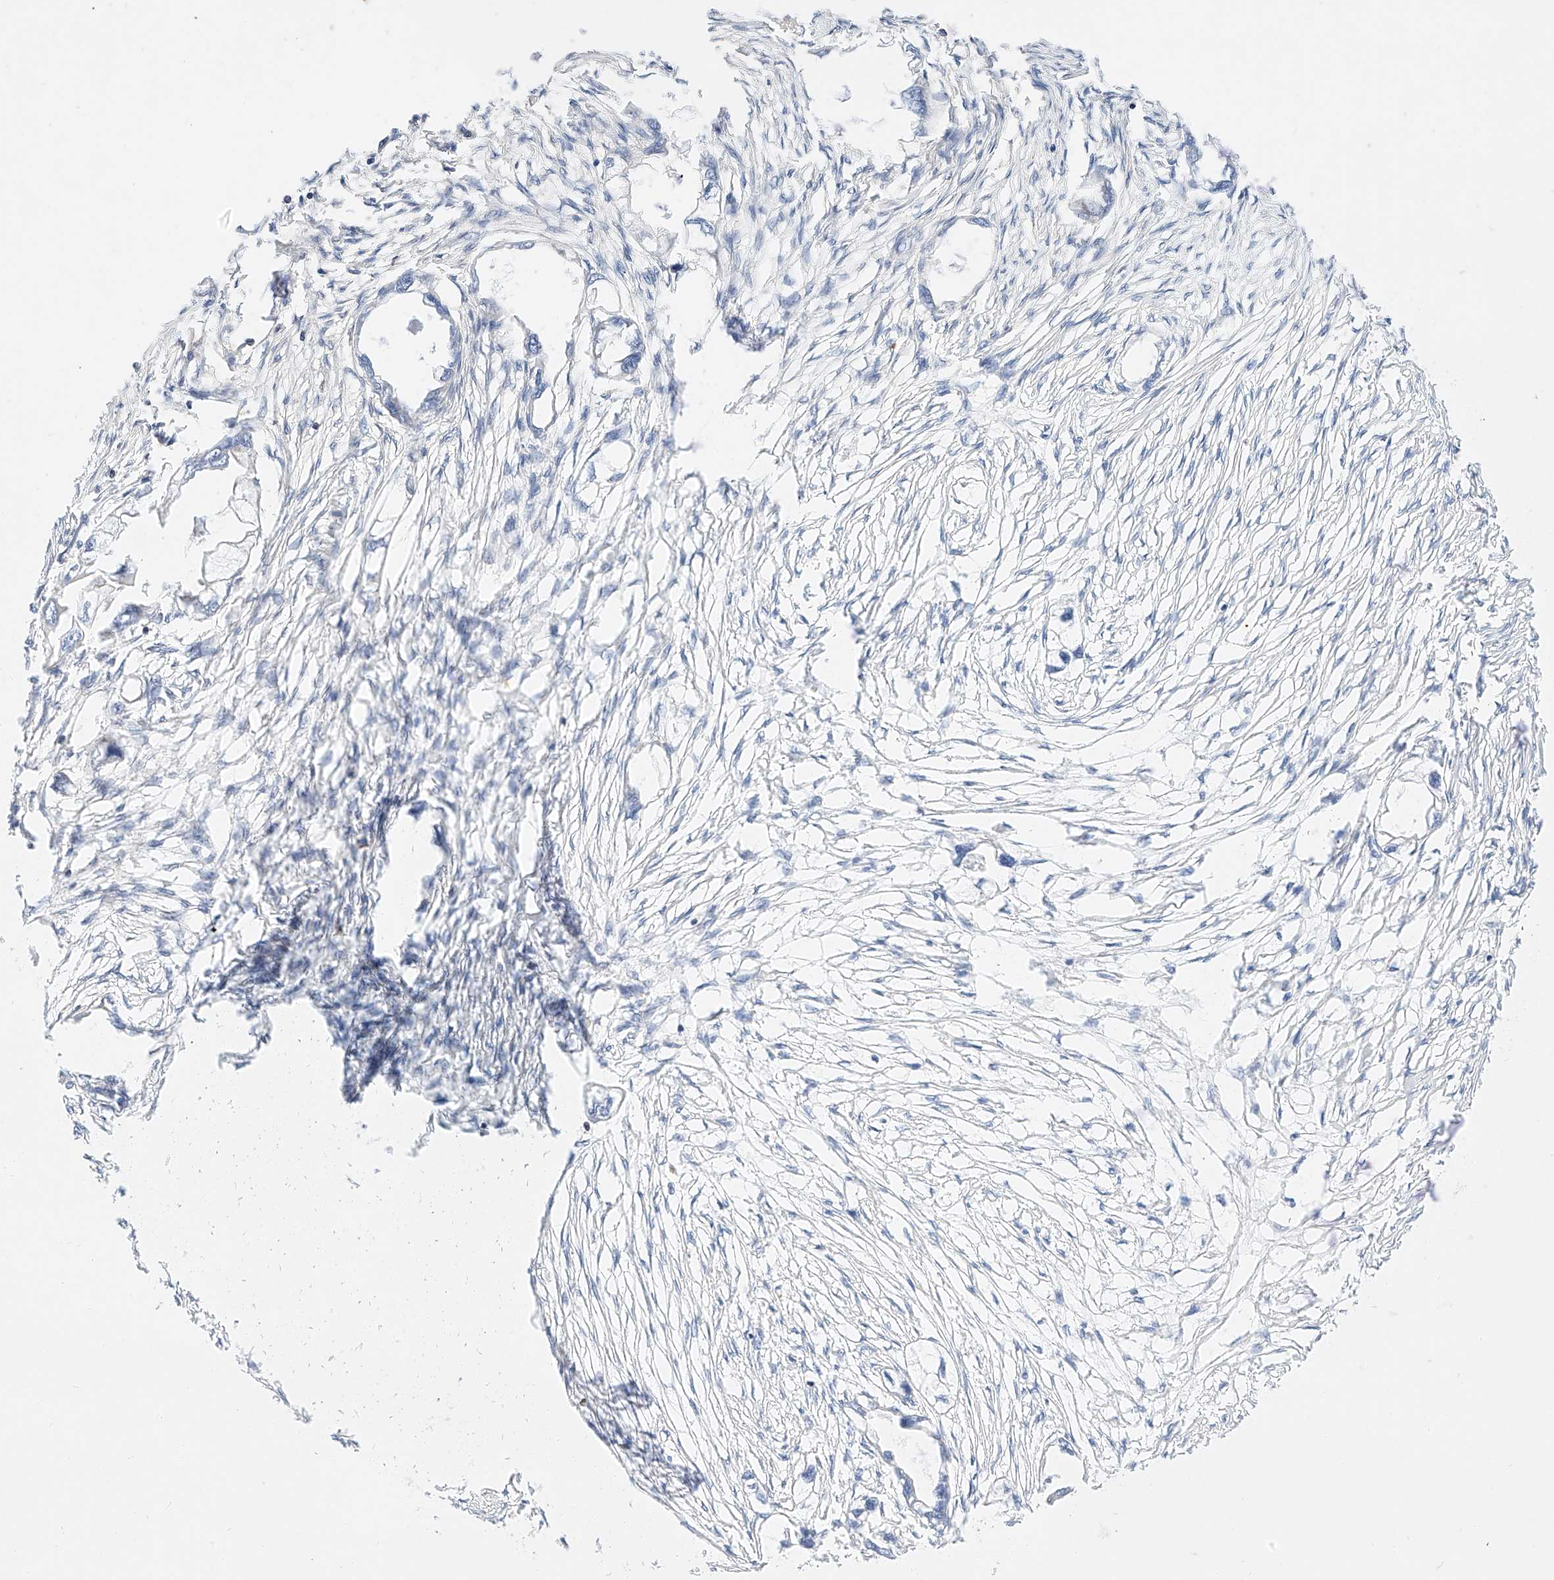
{"staining": {"intensity": "negative", "quantity": "none", "location": "none"}, "tissue": "endometrial cancer", "cell_type": "Tumor cells", "image_type": "cancer", "snomed": [{"axis": "morphology", "description": "Adenocarcinoma, NOS"}, {"axis": "morphology", "description": "Adenocarcinoma, metastatic, NOS"}, {"axis": "topography", "description": "Adipose tissue"}, {"axis": "topography", "description": "Endometrium"}], "caption": "Immunohistochemistry (IHC) micrograph of neoplastic tissue: human endometrial cancer (adenocarcinoma) stained with DAB displays no significant protein positivity in tumor cells.", "gene": "HDAC9", "patient": {"sex": "female", "age": 67}}